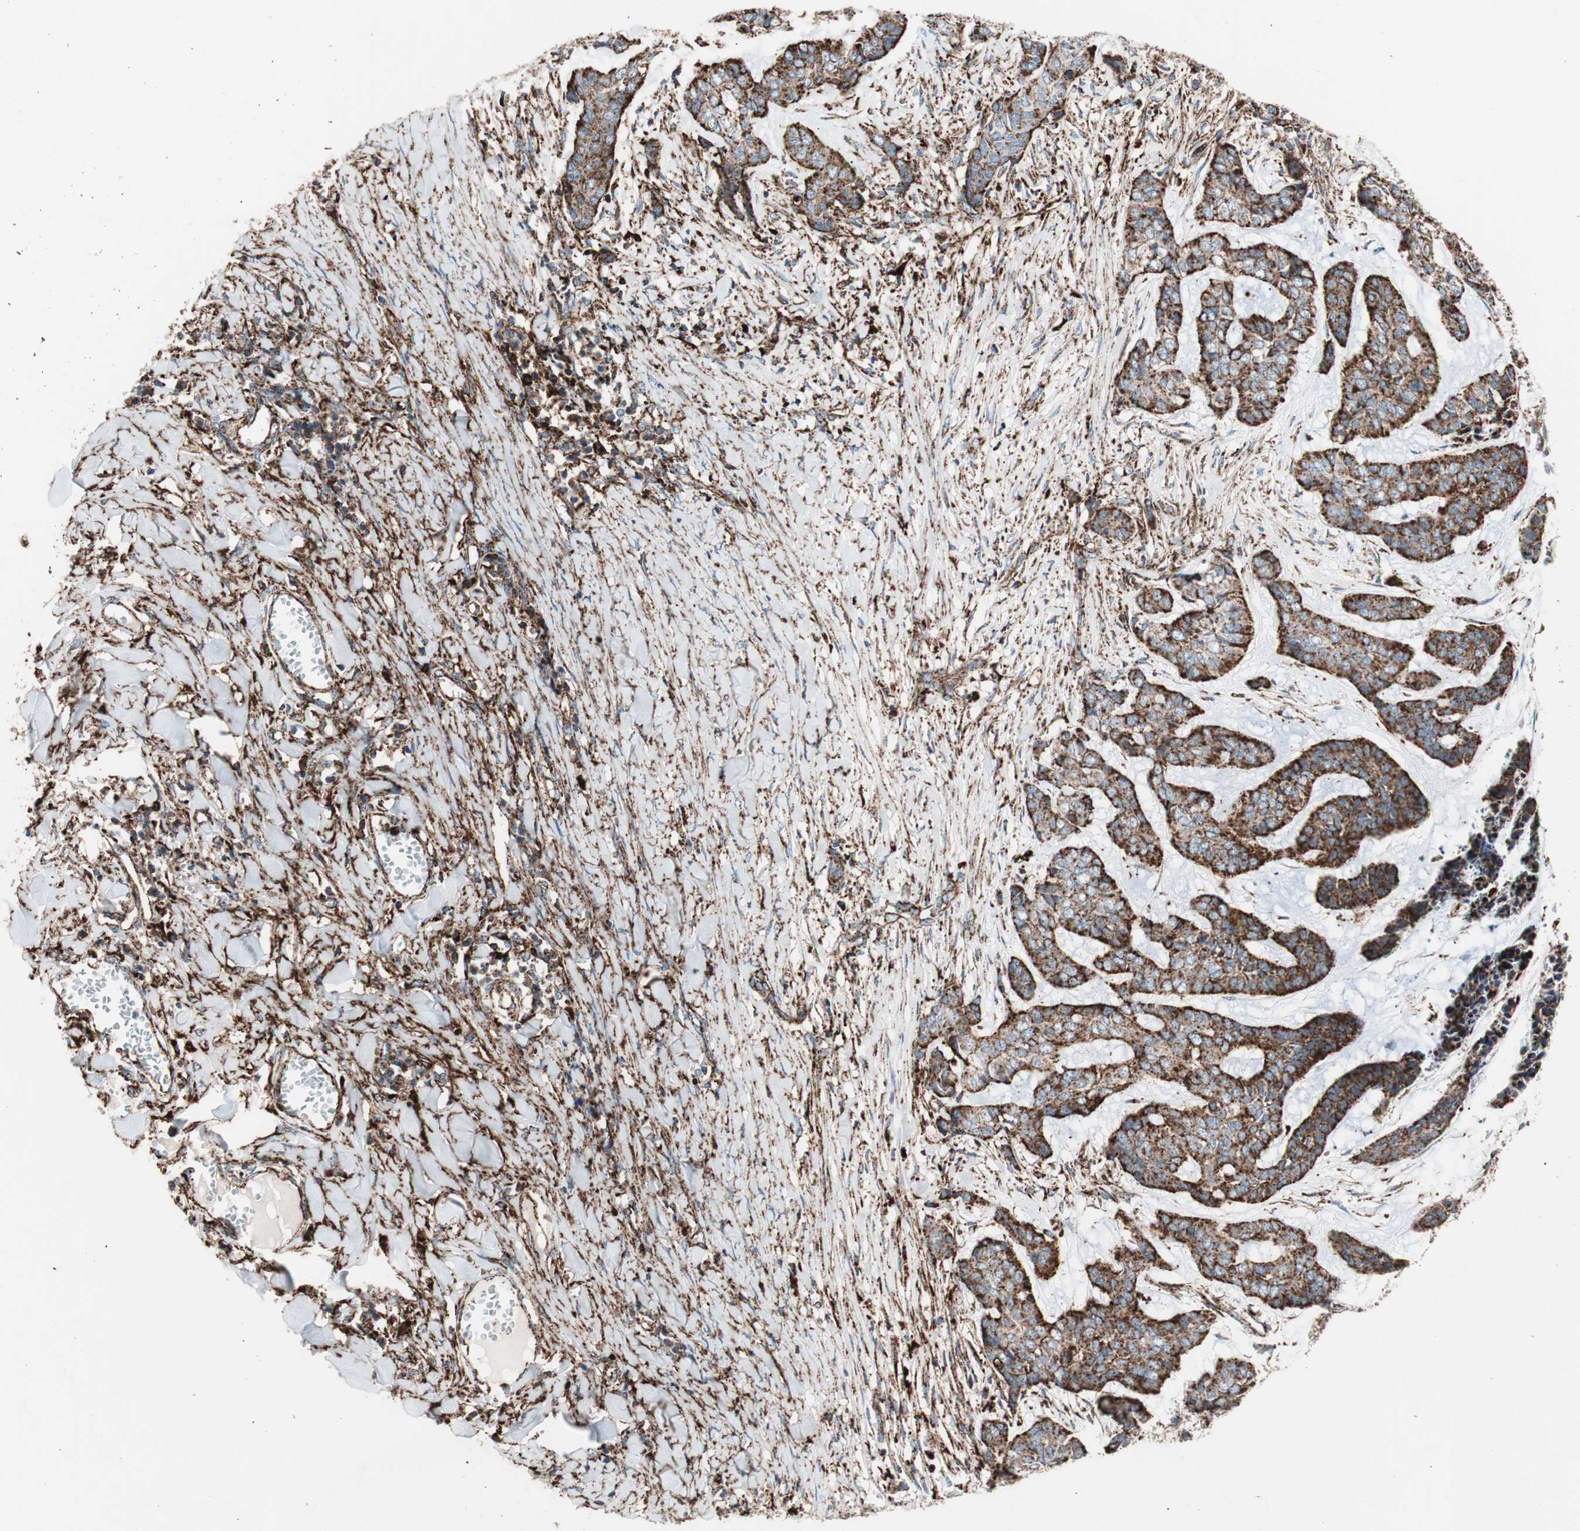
{"staining": {"intensity": "strong", "quantity": ">75%", "location": "cytoplasmic/membranous"}, "tissue": "skin cancer", "cell_type": "Tumor cells", "image_type": "cancer", "snomed": [{"axis": "morphology", "description": "Basal cell carcinoma"}, {"axis": "topography", "description": "Skin"}], "caption": "This image exhibits IHC staining of human skin cancer (basal cell carcinoma), with high strong cytoplasmic/membranous staining in about >75% of tumor cells.", "gene": "LAMP1", "patient": {"sex": "female", "age": 64}}